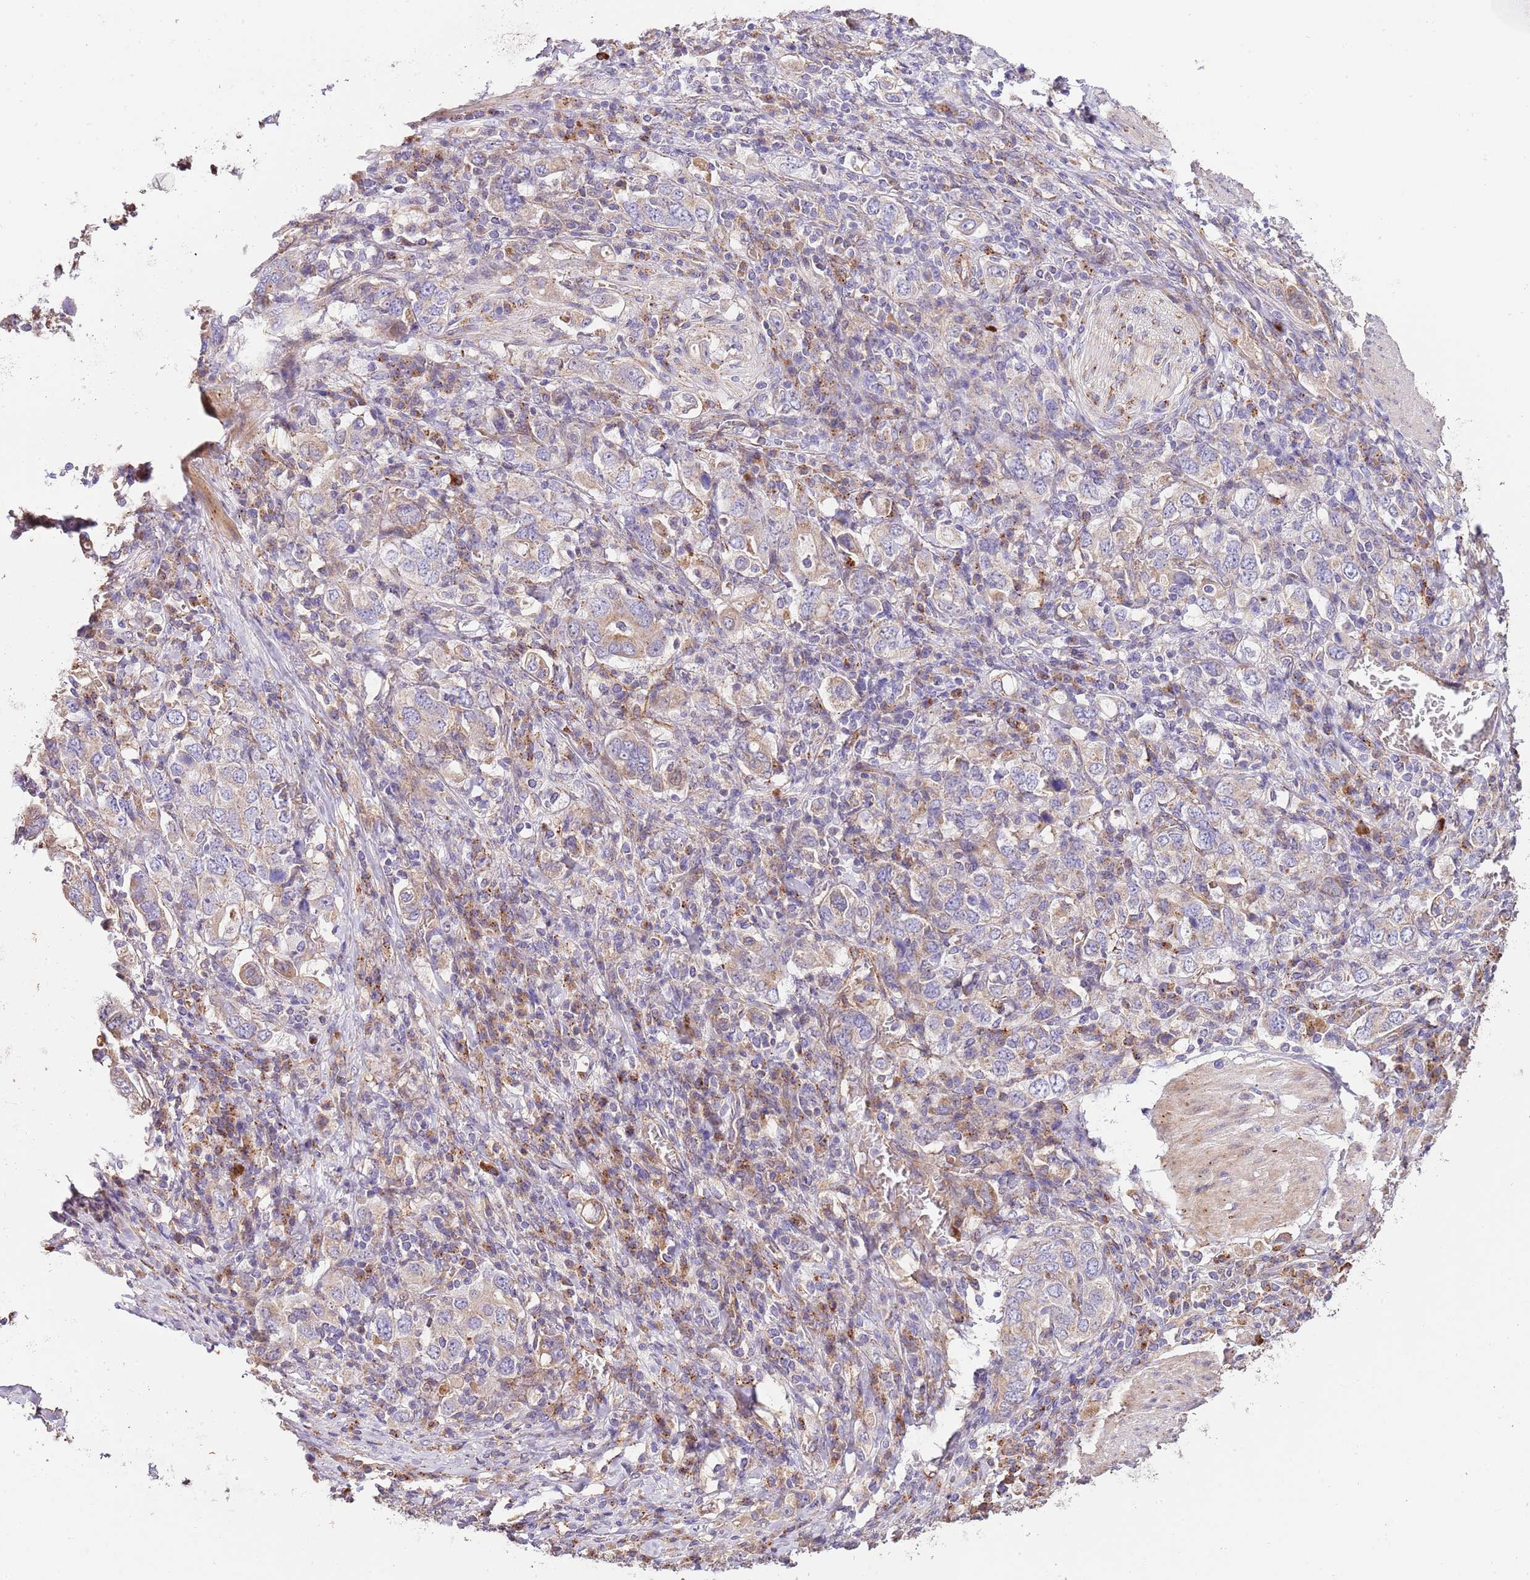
{"staining": {"intensity": "weak", "quantity": "<25%", "location": "cytoplasmic/membranous"}, "tissue": "stomach cancer", "cell_type": "Tumor cells", "image_type": "cancer", "snomed": [{"axis": "morphology", "description": "Adenocarcinoma, NOS"}, {"axis": "topography", "description": "Stomach, upper"}, {"axis": "topography", "description": "Stomach"}], "caption": "Human stomach cancer (adenocarcinoma) stained for a protein using immunohistochemistry reveals no expression in tumor cells.", "gene": "DOCK6", "patient": {"sex": "male", "age": 62}}